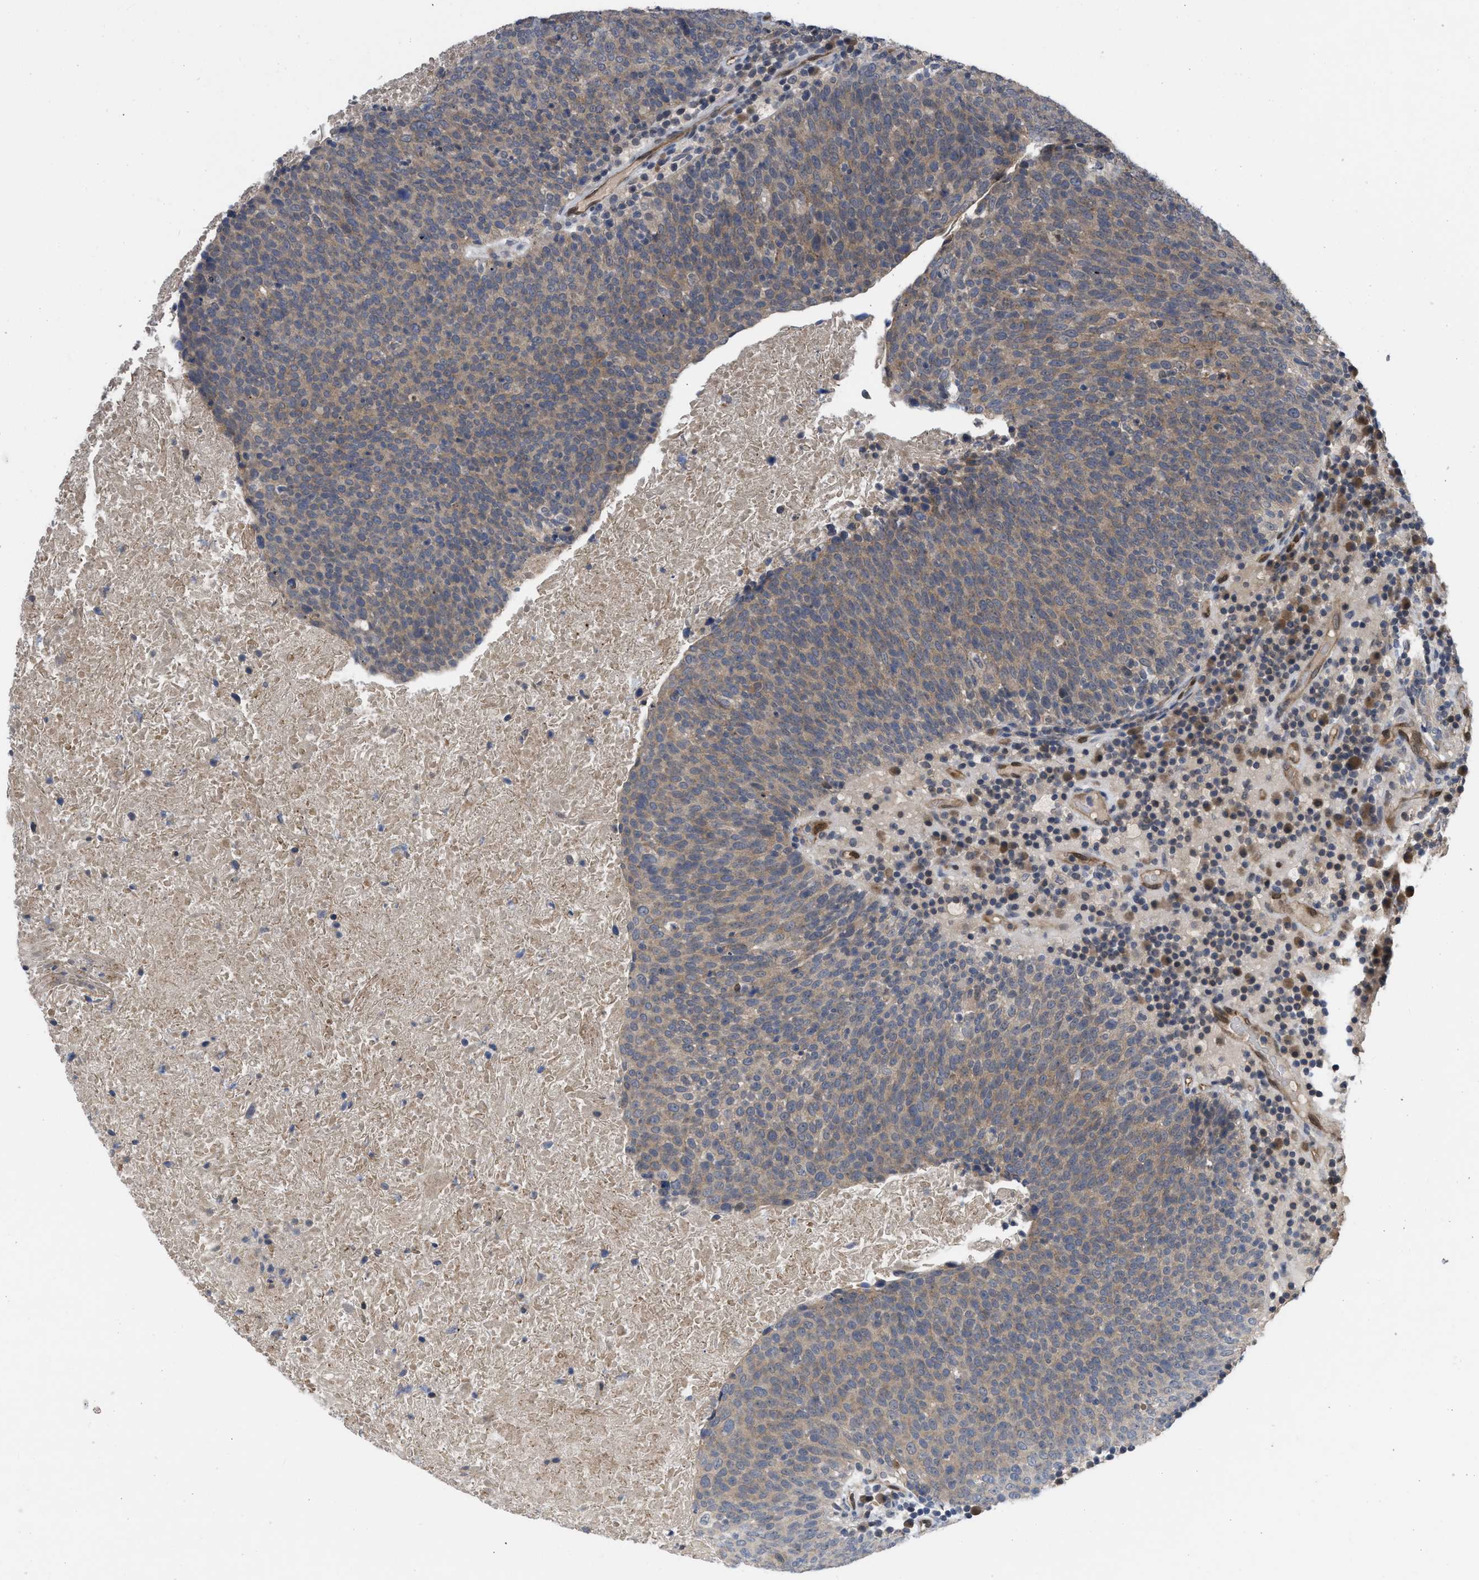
{"staining": {"intensity": "weak", "quantity": ">75%", "location": "cytoplasmic/membranous"}, "tissue": "head and neck cancer", "cell_type": "Tumor cells", "image_type": "cancer", "snomed": [{"axis": "morphology", "description": "Squamous cell carcinoma, NOS"}, {"axis": "morphology", "description": "Squamous cell carcinoma, metastatic, NOS"}, {"axis": "topography", "description": "Lymph node"}, {"axis": "topography", "description": "Head-Neck"}], "caption": "Head and neck squamous cell carcinoma stained with immunohistochemistry (IHC) exhibits weak cytoplasmic/membranous positivity in about >75% of tumor cells.", "gene": "LDAF1", "patient": {"sex": "male", "age": 62}}